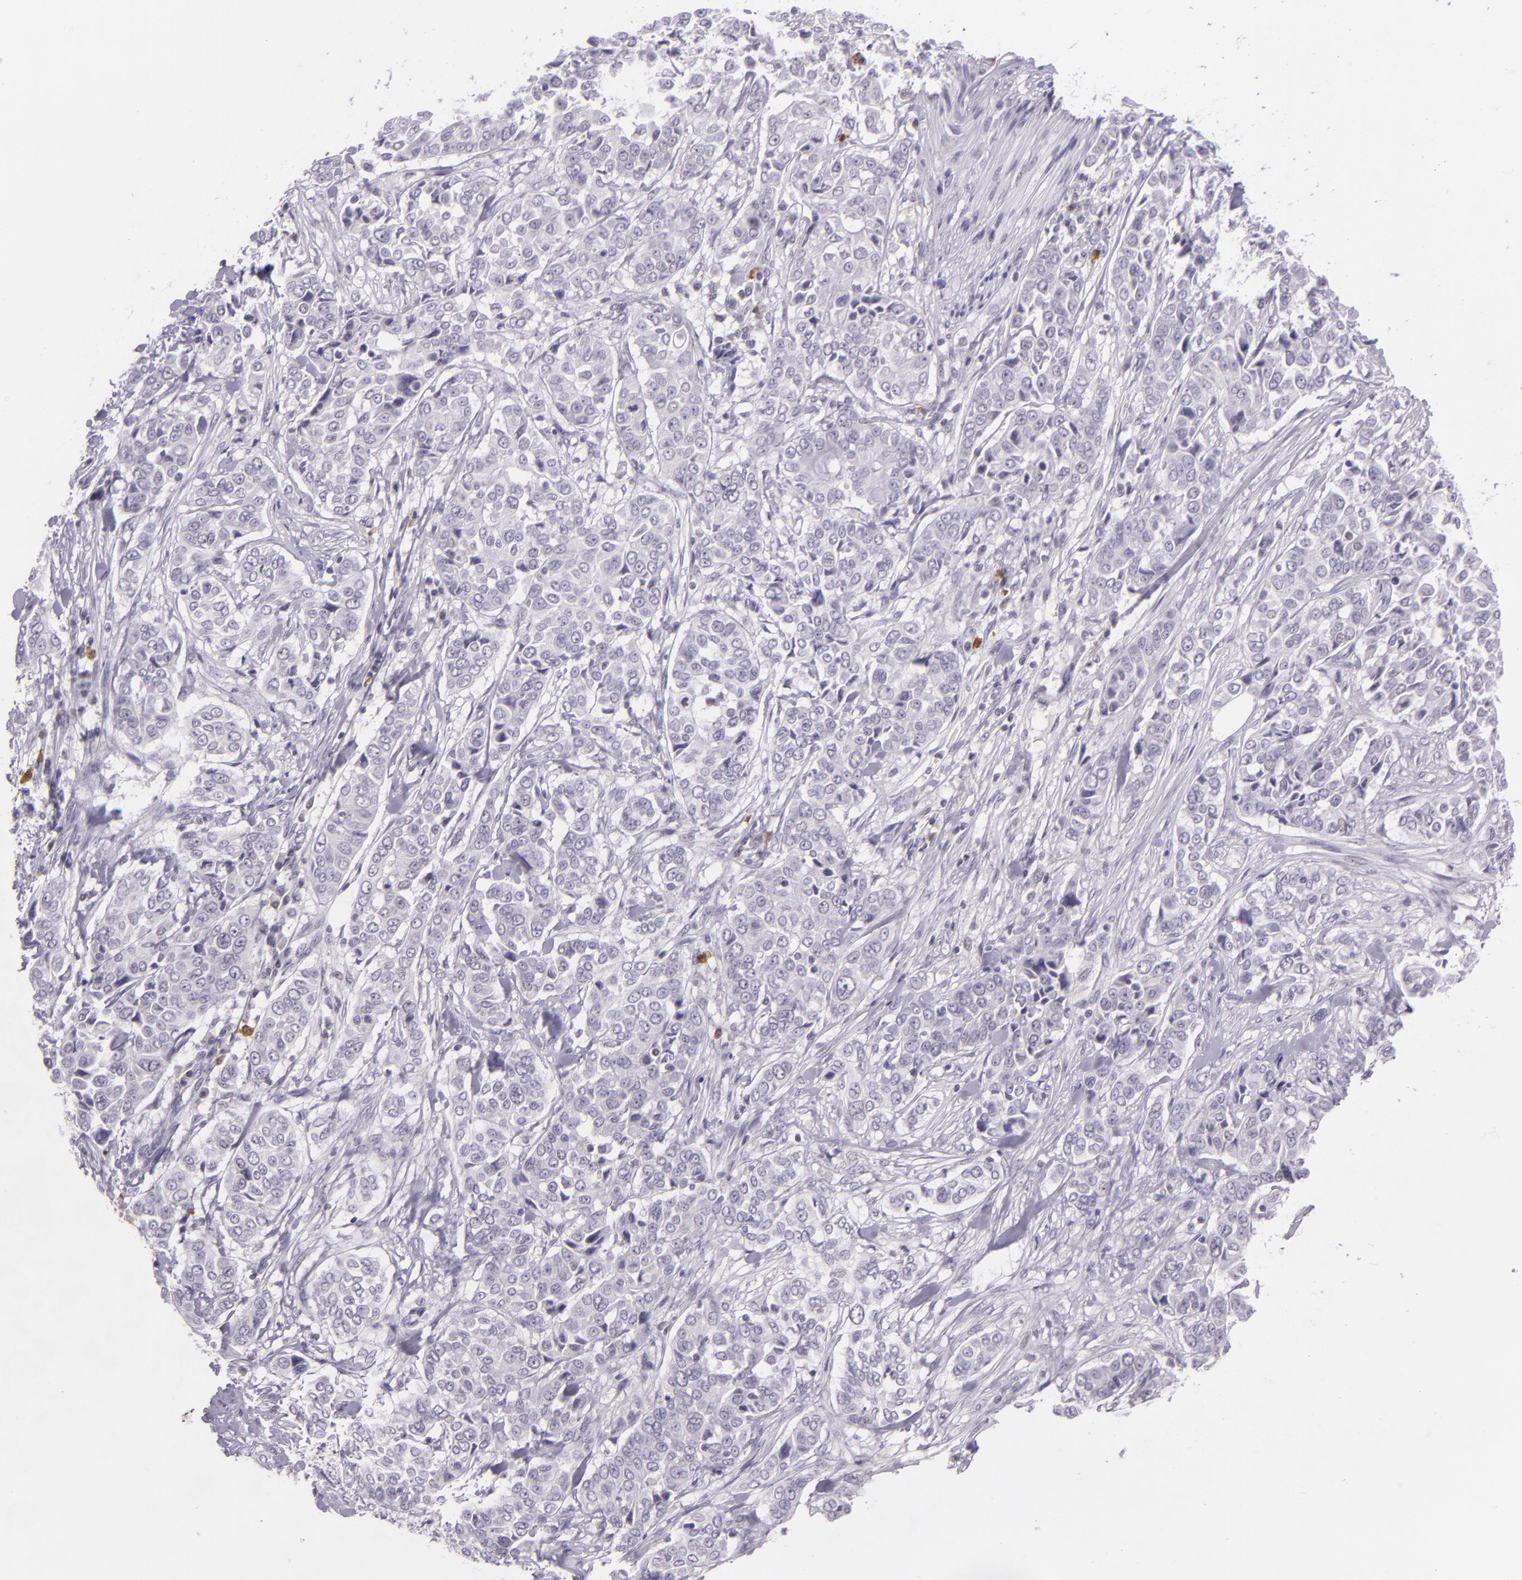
{"staining": {"intensity": "negative", "quantity": "none", "location": "none"}, "tissue": "pancreatic cancer", "cell_type": "Tumor cells", "image_type": "cancer", "snomed": [{"axis": "morphology", "description": "Adenocarcinoma, NOS"}, {"axis": "topography", "description": "Pancreas"}], "caption": "This image is of pancreatic cancer stained with immunohistochemistry to label a protein in brown with the nuclei are counter-stained blue. There is no staining in tumor cells.", "gene": "CHEK2", "patient": {"sex": "female", "age": 52}}